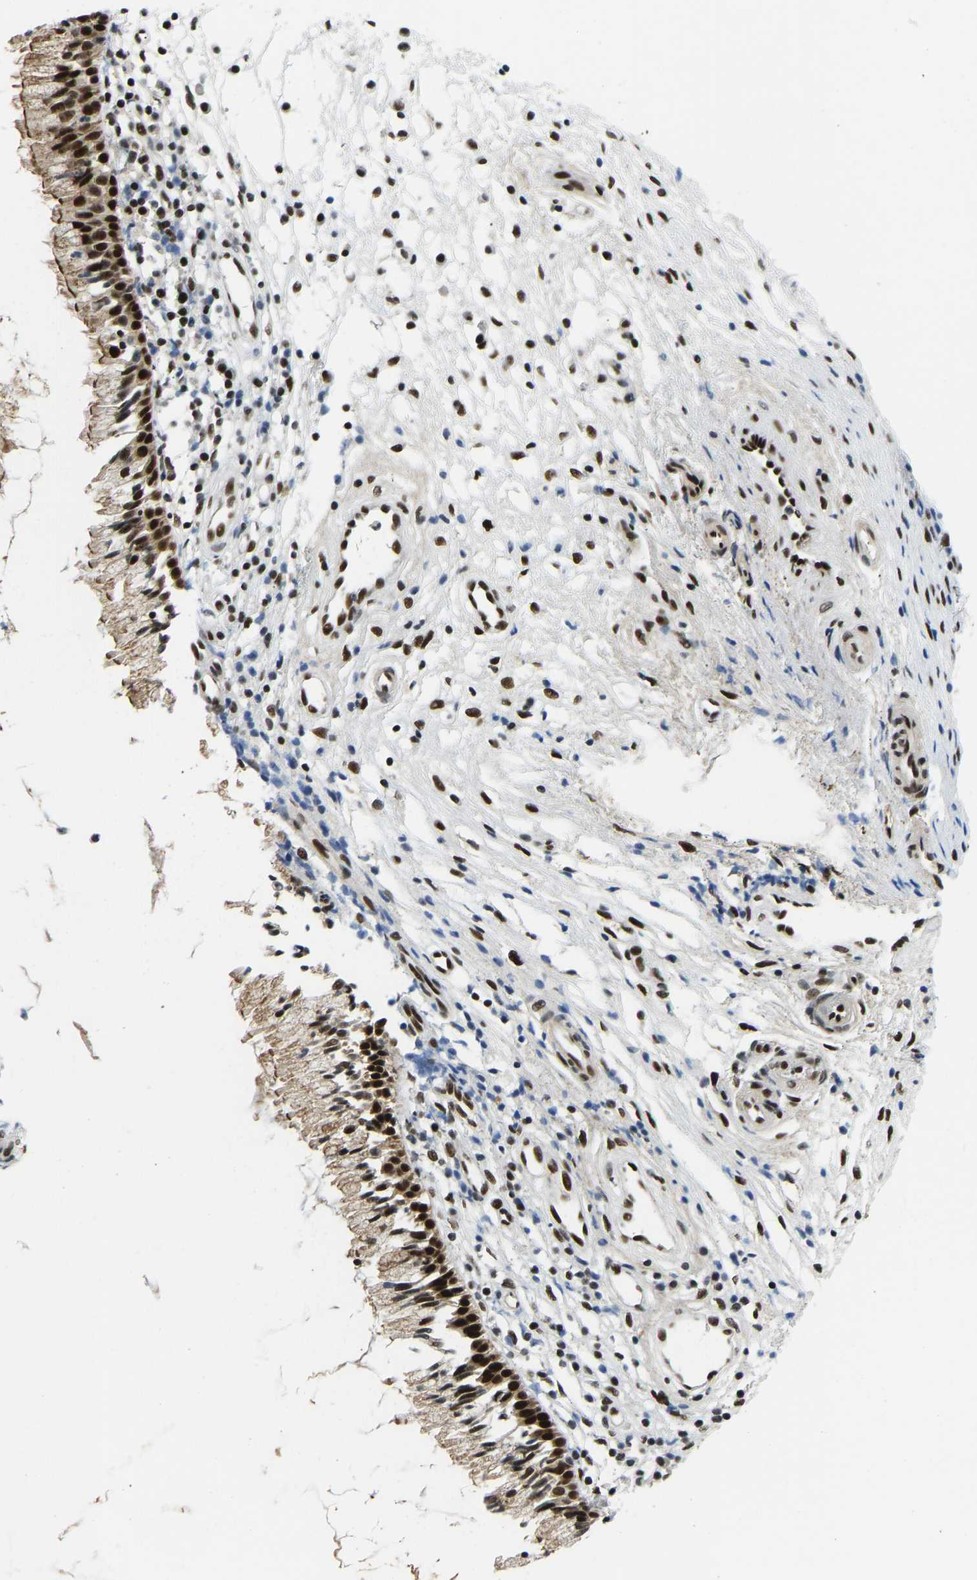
{"staining": {"intensity": "strong", "quantity": ">75%", "location": "cytoplasmic/membranous,nuclear"}, "tissue": "nasopharynx", "cell_type": "Respiratory epithelial cells", "image_type": "normal", "snomed": [{"axis": "morphology", "description": "Normal tissue, NOS"}, {"axis": "topography", "description": "Nasopharynx"}], "caption": "The micrograph demonstrates staining of benign nasopharynx, revealing strong cytoplasmic/membranous,nuclear protein staining (brown color) within respiratory epithelial cells. Nuclei are stained in blue.", "gene": "FOXK1", "patient": {"sex": "male", "age": 21}}